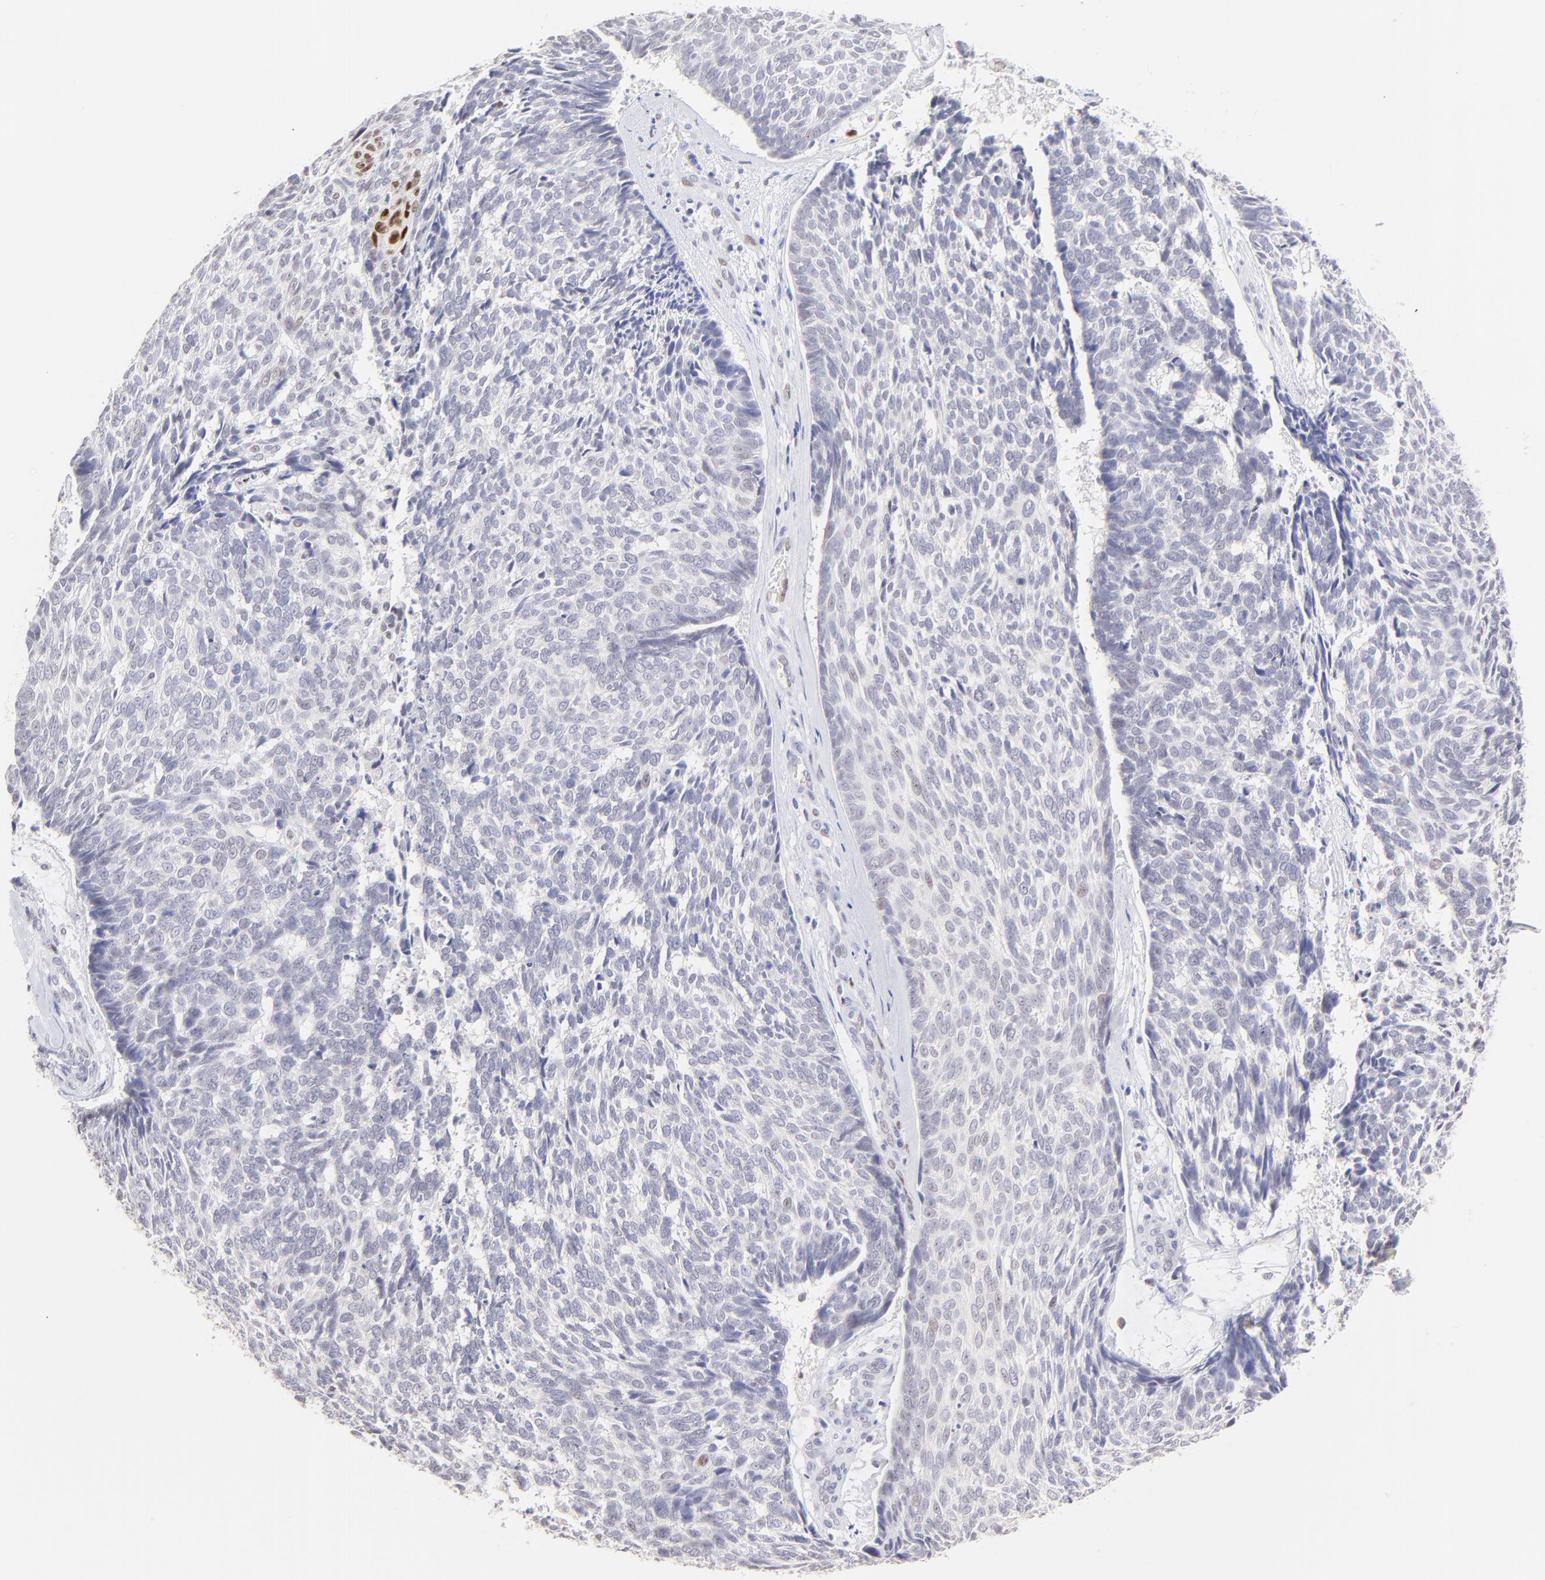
{"staining": {"intensity": "negative", "quantity": "none", "location": "none"}, "tissue": "skin cancer", "cell_type": "Tumor cells", "image_type": "cancer", "snomed": [{"axis": "morphology", "description": "Basal cell carcinoma"}, {"axis": "topography", "description": "Skin"}], "caption": "A micrograph of basal cell carcinoma (skin) stained for a protein displays no brown staining in tumor cells.", "gene": "KLF4", "patient": {"sex": "male", "age": 72}}